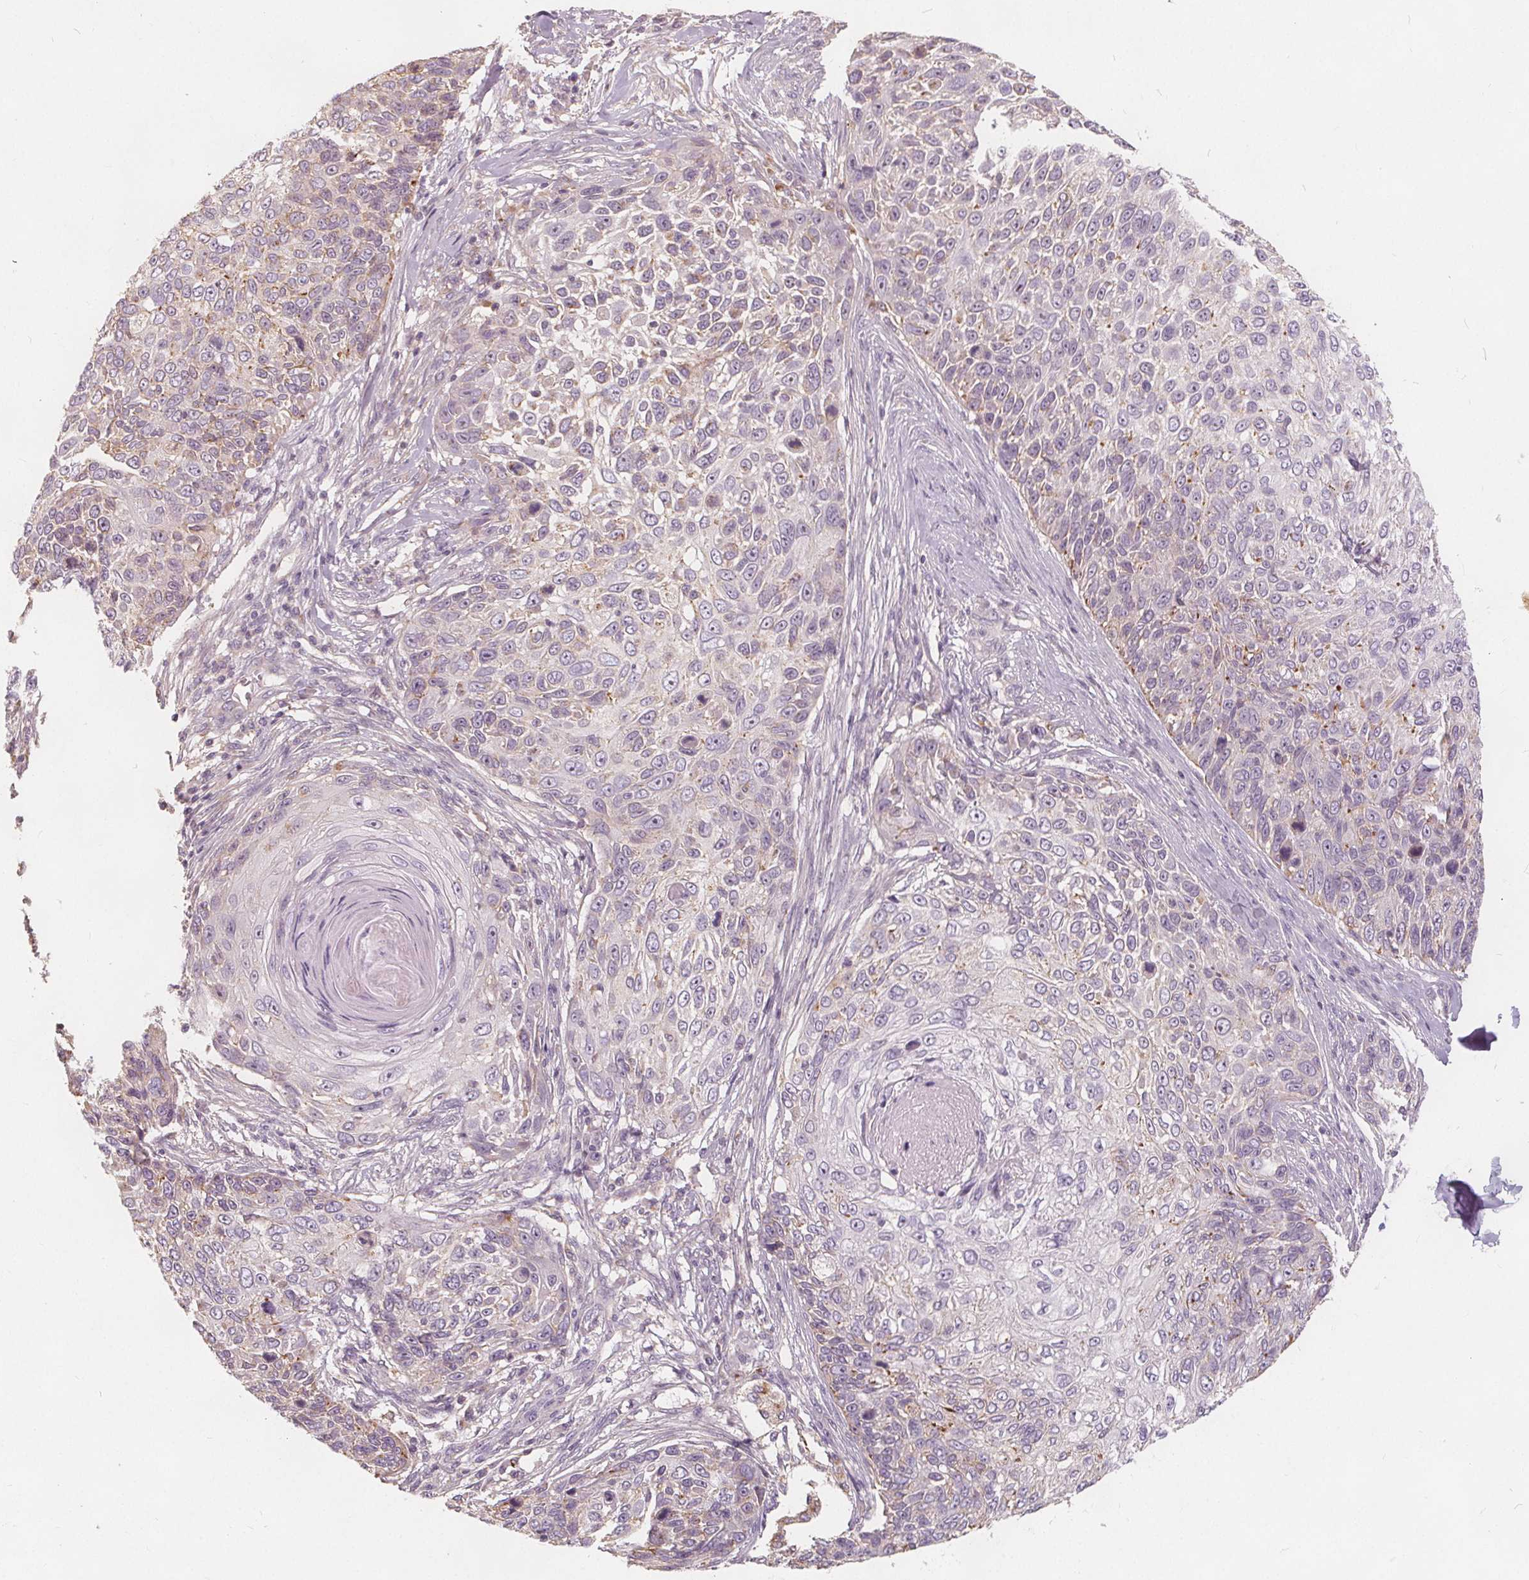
{"staining": {"intensity": "weak", "quantity": "<25%", "location": "cytoplasmic/membranous"}, "tissue": "skin cancer", "cell_type": "Tumor cells", "image_type": "cancer", "snomed": [{"axis": "morphology", "description": "Squamous cell carcinoma, NOS"}, {"axis": "topography", "description": "Skin"}], "caption": "Immunohistochemical staining of human skin squamous cell carcinoma demonstrates no significant expression in tumor cells. (IHC, brightfield microscopy, high magnification).", "gene": "DRC3", "patient": {"sex": "male", "age": 92}}